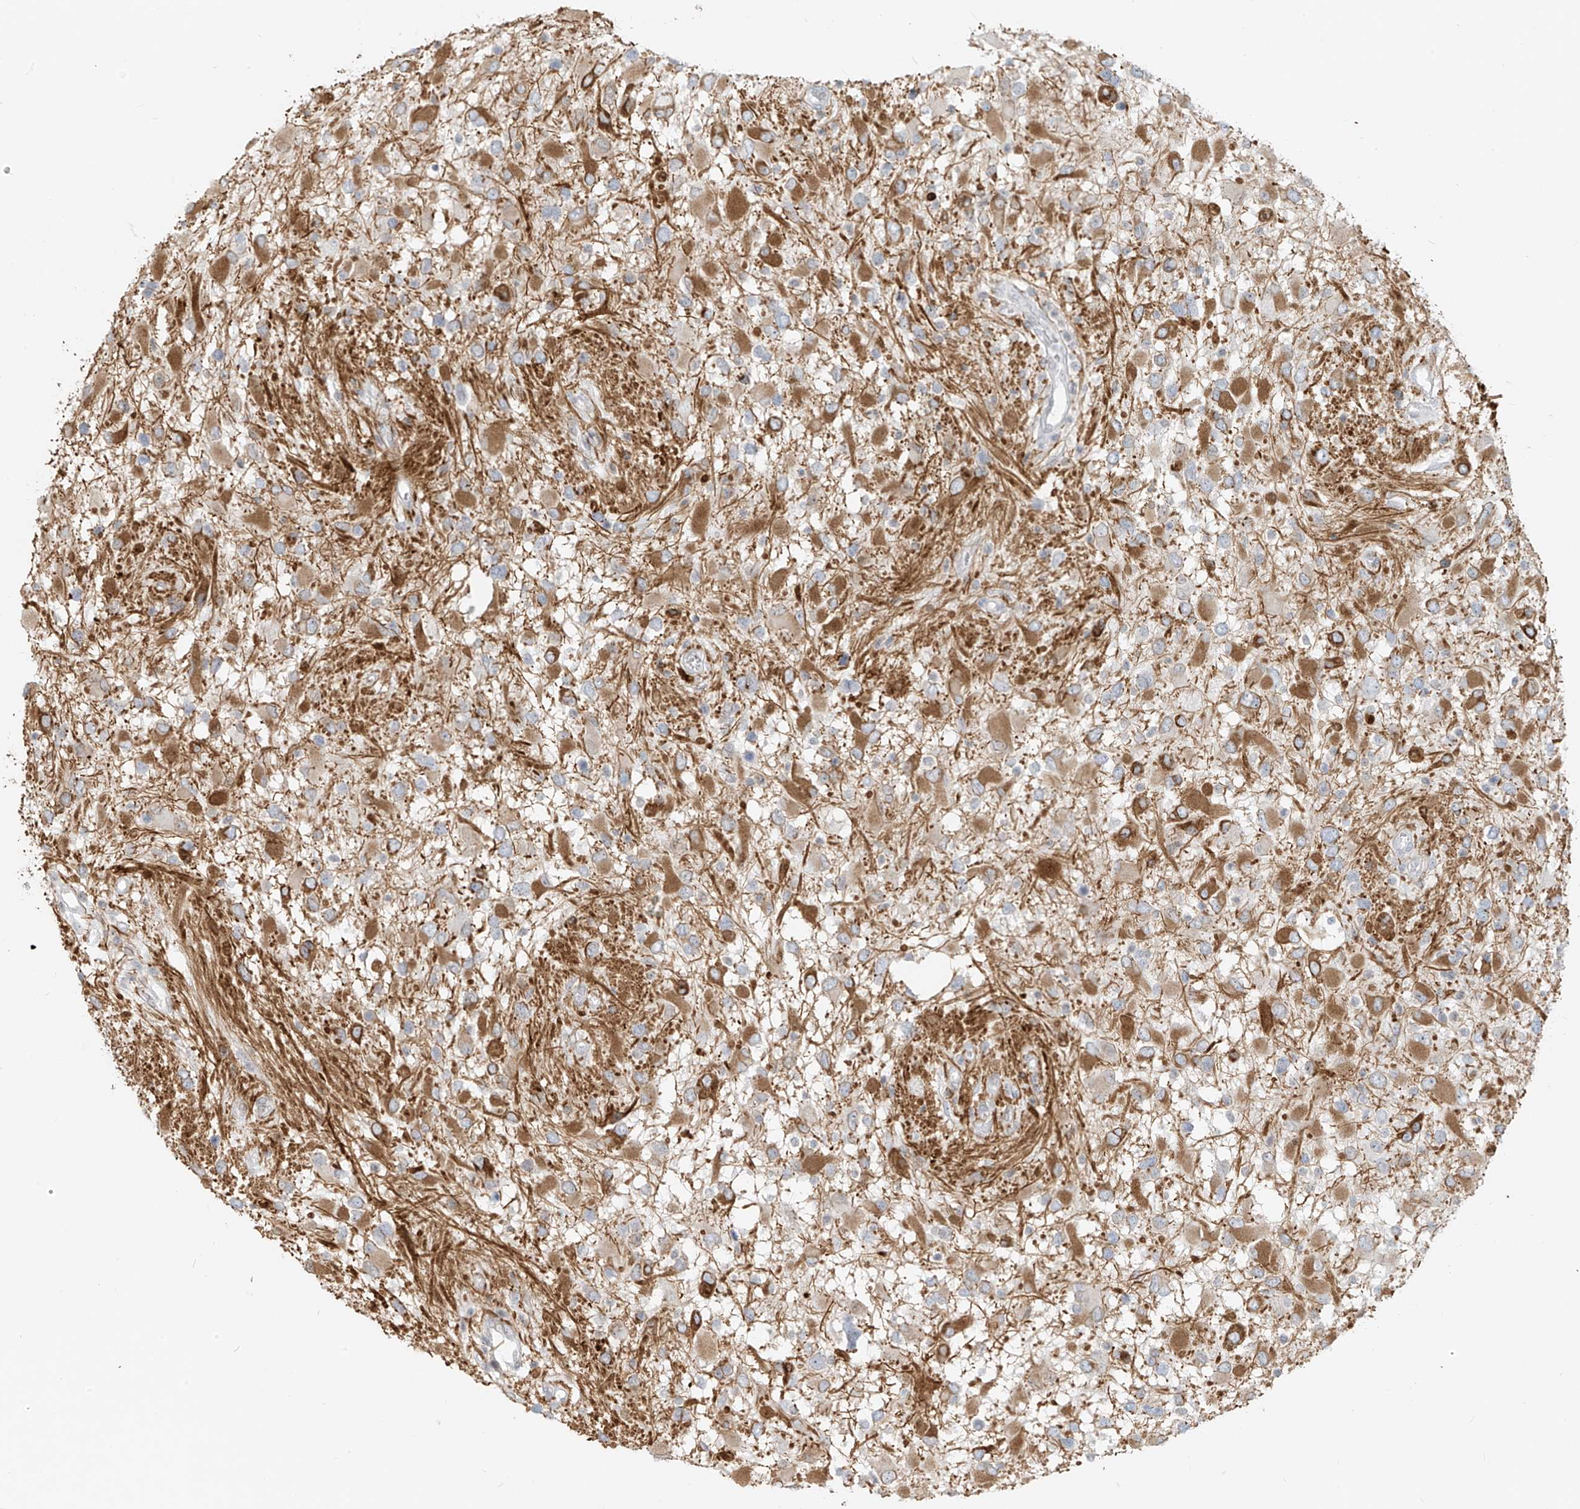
{"staining": {"intensity": "moderate", "quantity": "25%-75%", "location": "cytoplasmic/membranous"}, "tissue": "glioma", "cell_type": "Tumor cells", "image_type": "cancer", "snomed": [{"axis": "morphology", "description": "Glioma, malignant, High grade"}, {"axis": "topography", "description": "Brain"}], "caption": "Glioma stained with a brown dye demonstrates moderate cytoplasmic/membranous positive positivity in about 25%-75% of tumor cells.", "gene": "OSBPL7", "patient": {"sex": "male", "age": 53}}